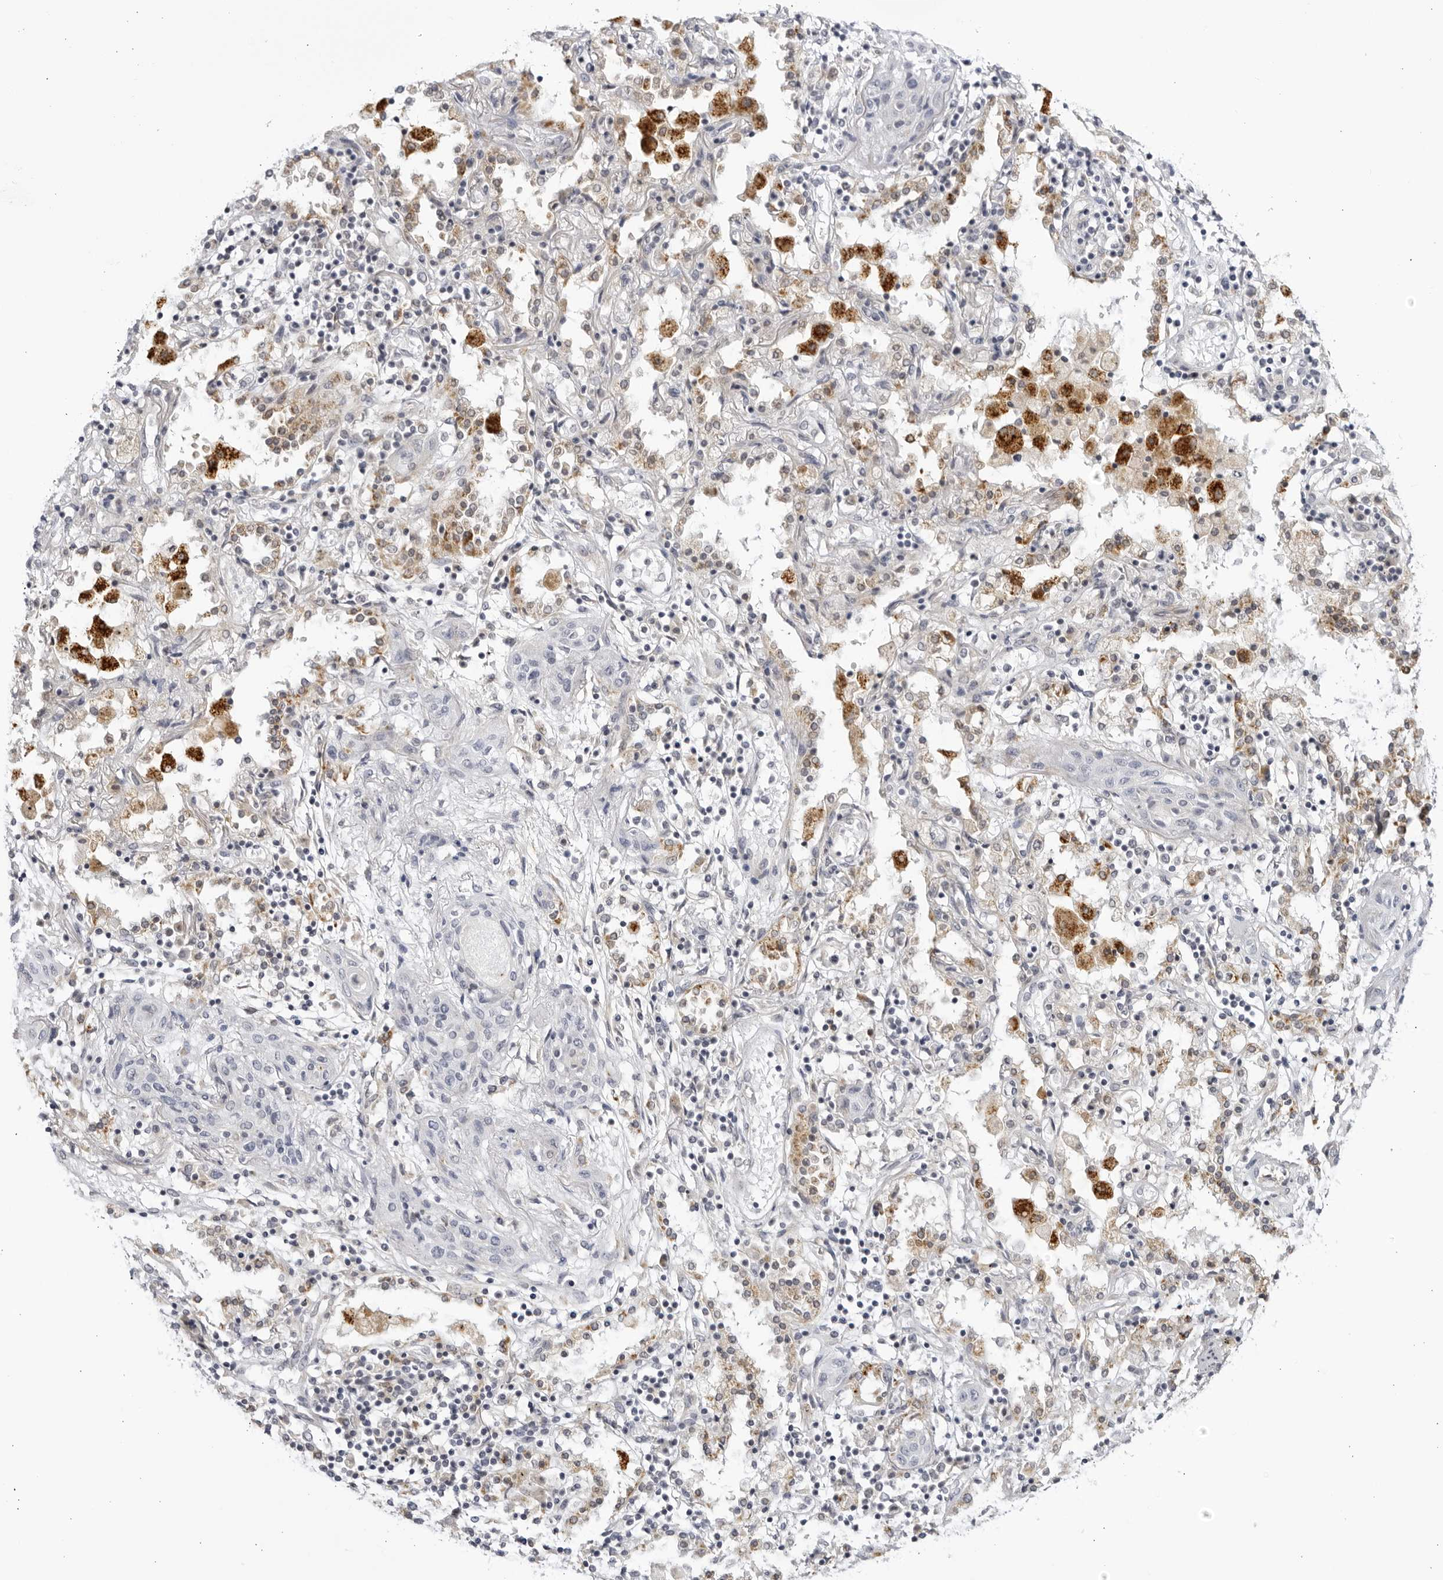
{"staining": {"intensity": "negative", "quantity": "none", "location": "none"}, "tissue": "lung cancer", "cell_type": "Tumor cells", "image_type": "cancer", "snomed": [{"axis": "morphology", "description": "Squamous cell carcinoma, NOS"}, {"axis": "topography", "description": "Lung"}], "caption": "The image exhibits no significant expression in tumor cells of squamous cell carcinoma (lung).", "gene": "CNBD1", "patient": {"sex": "female", "age": 47}}